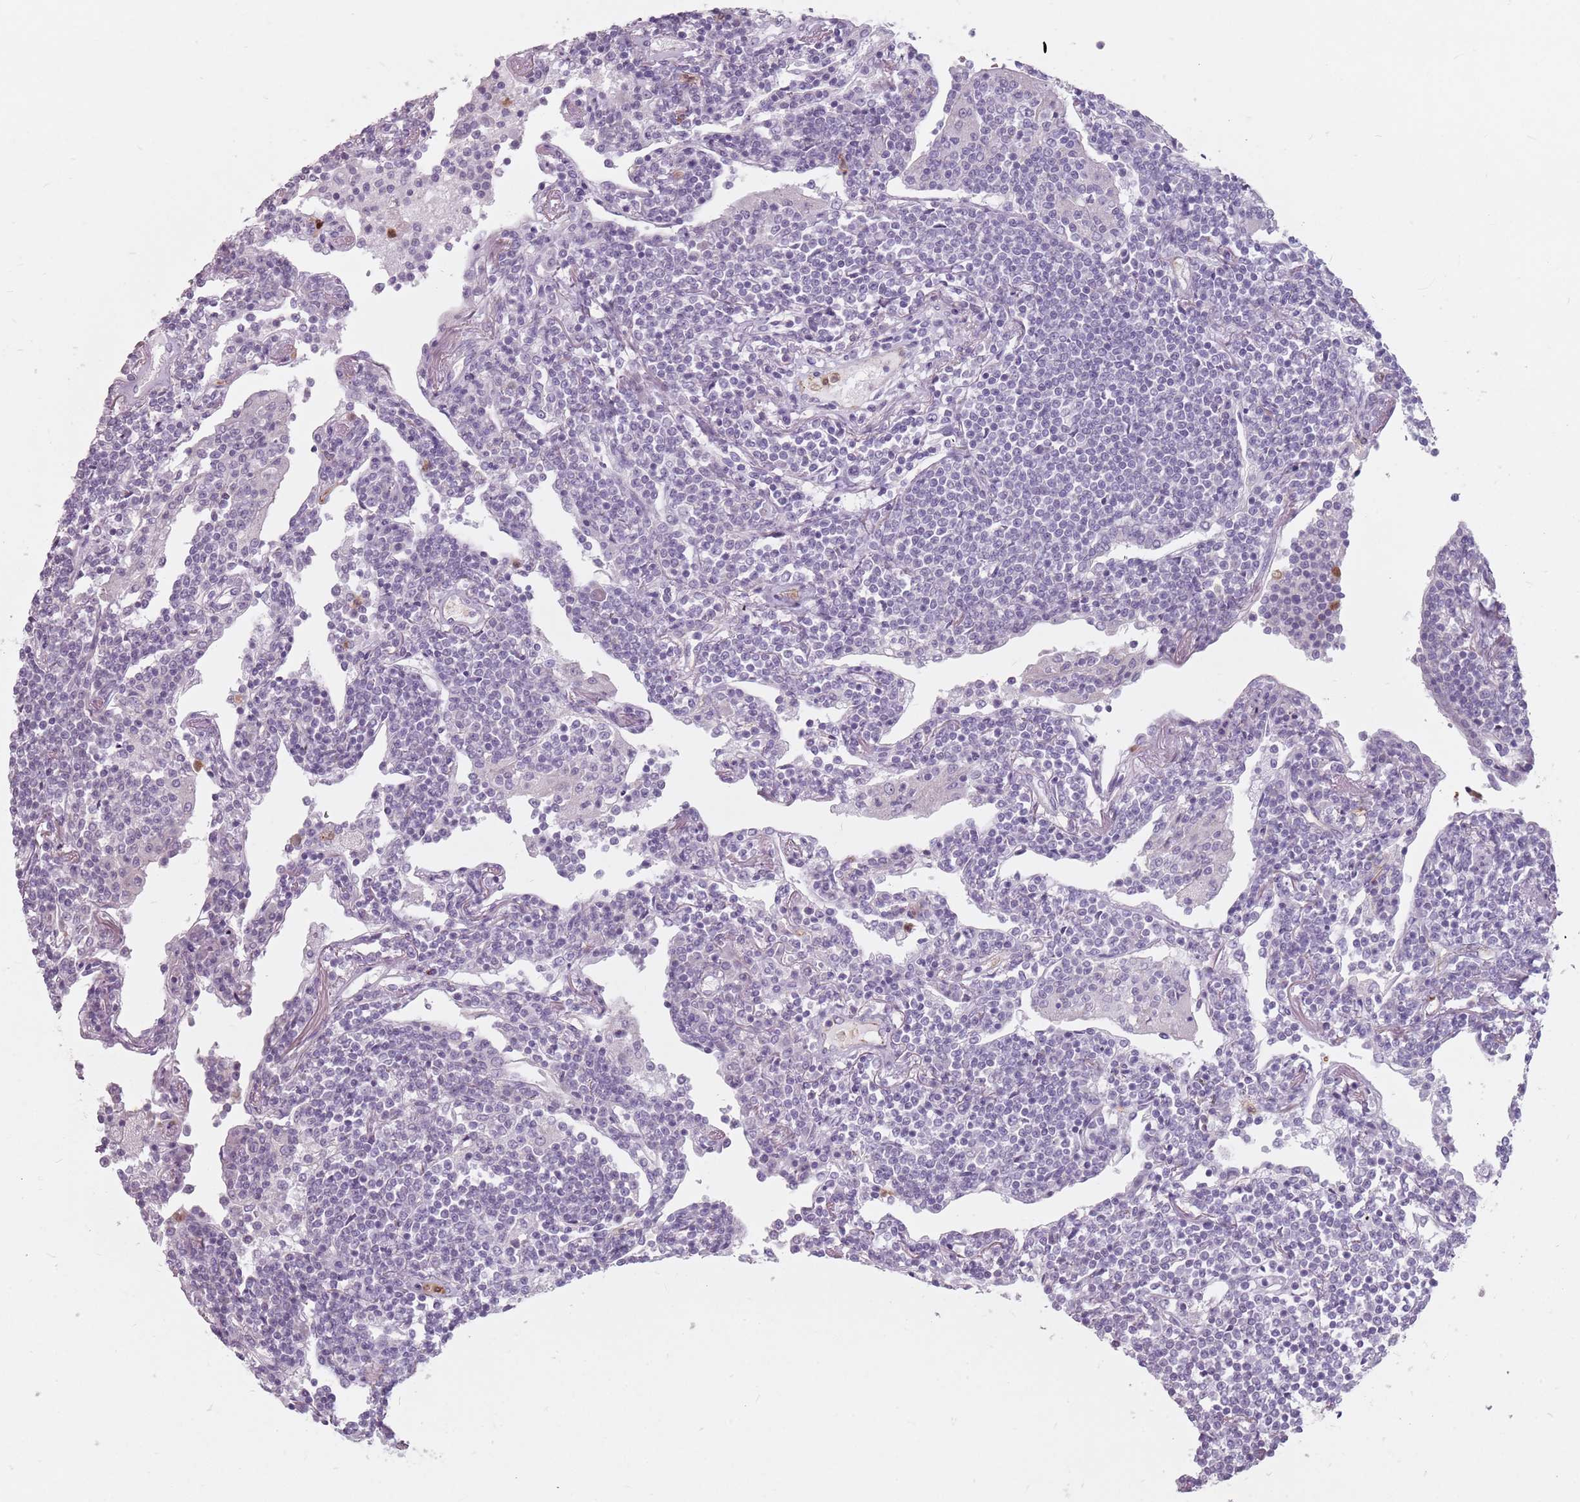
{"staining": {"intensity": "negative", "quantity": "none", "location": "none"}, "tissue": "lymphoma", "cell_type": "Tumor cells", "image_type": "cancer", "snomed": [{"axis": "morphology", "description": "Malignant lymphoma, non-Hodgkin's type, Low grade"}, {"axis": "topography", "description": "Lung"}], "caption": "Immunohistochemical staining of lymphoma demonstrates no significant positivity in tumor cells.", "gene": "ZNF584", "patient": {"sex": "female", "age": 71}}